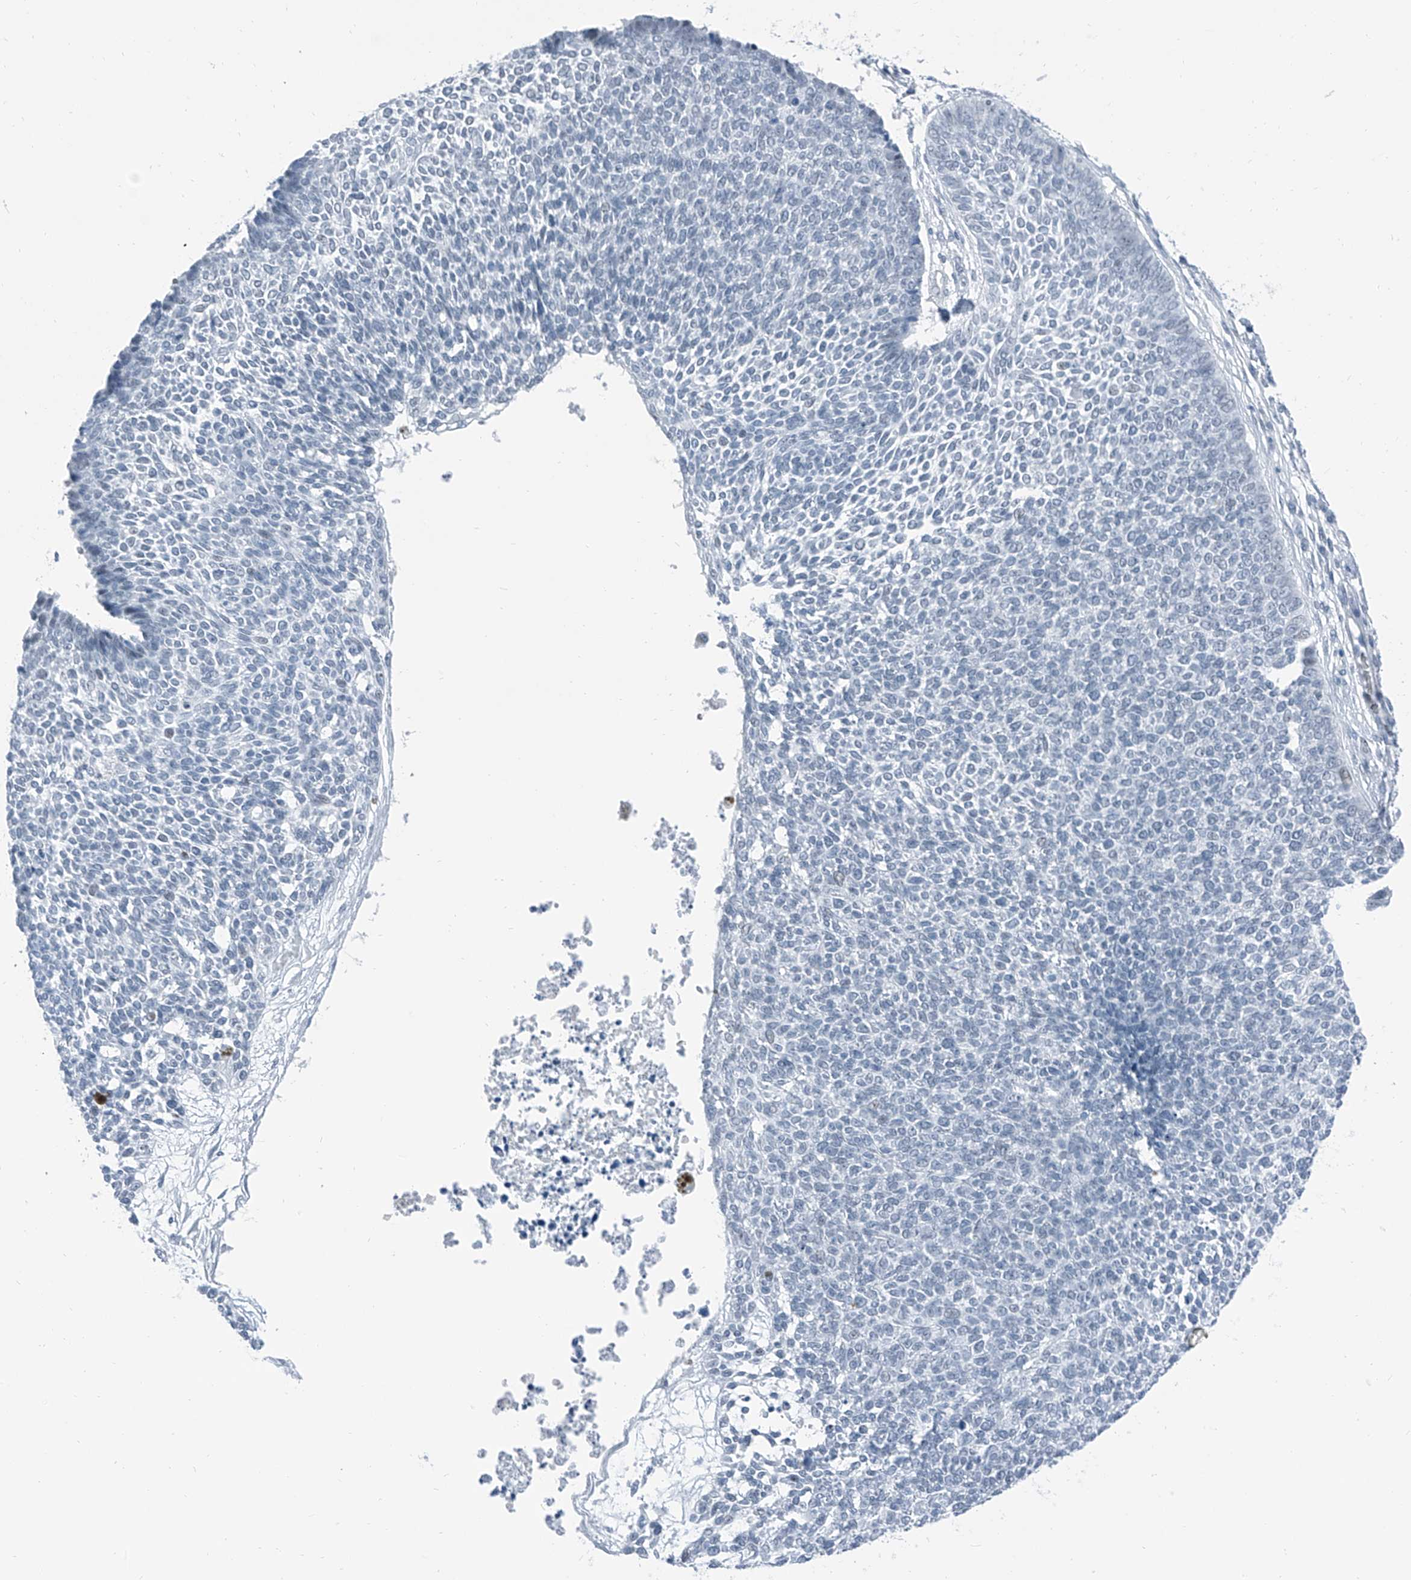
{"staining": {"intensity": "negative", "quantity": "none", "location": "none"}, "tissue": "skin cancer", "cell_type": "Tumor cells", "image_type": "cancer", "snomed": [{"axis": "morphology", "description": "Basal cell carcinoma"}, {"axis": "topography", "description": "Skin"}], "caption": "Skin cancer was stained to show a protein in brown. There is no significant positivity in tumor cells.", "gene": "RGN", "patient": {"sex": "female", "age": 84}}